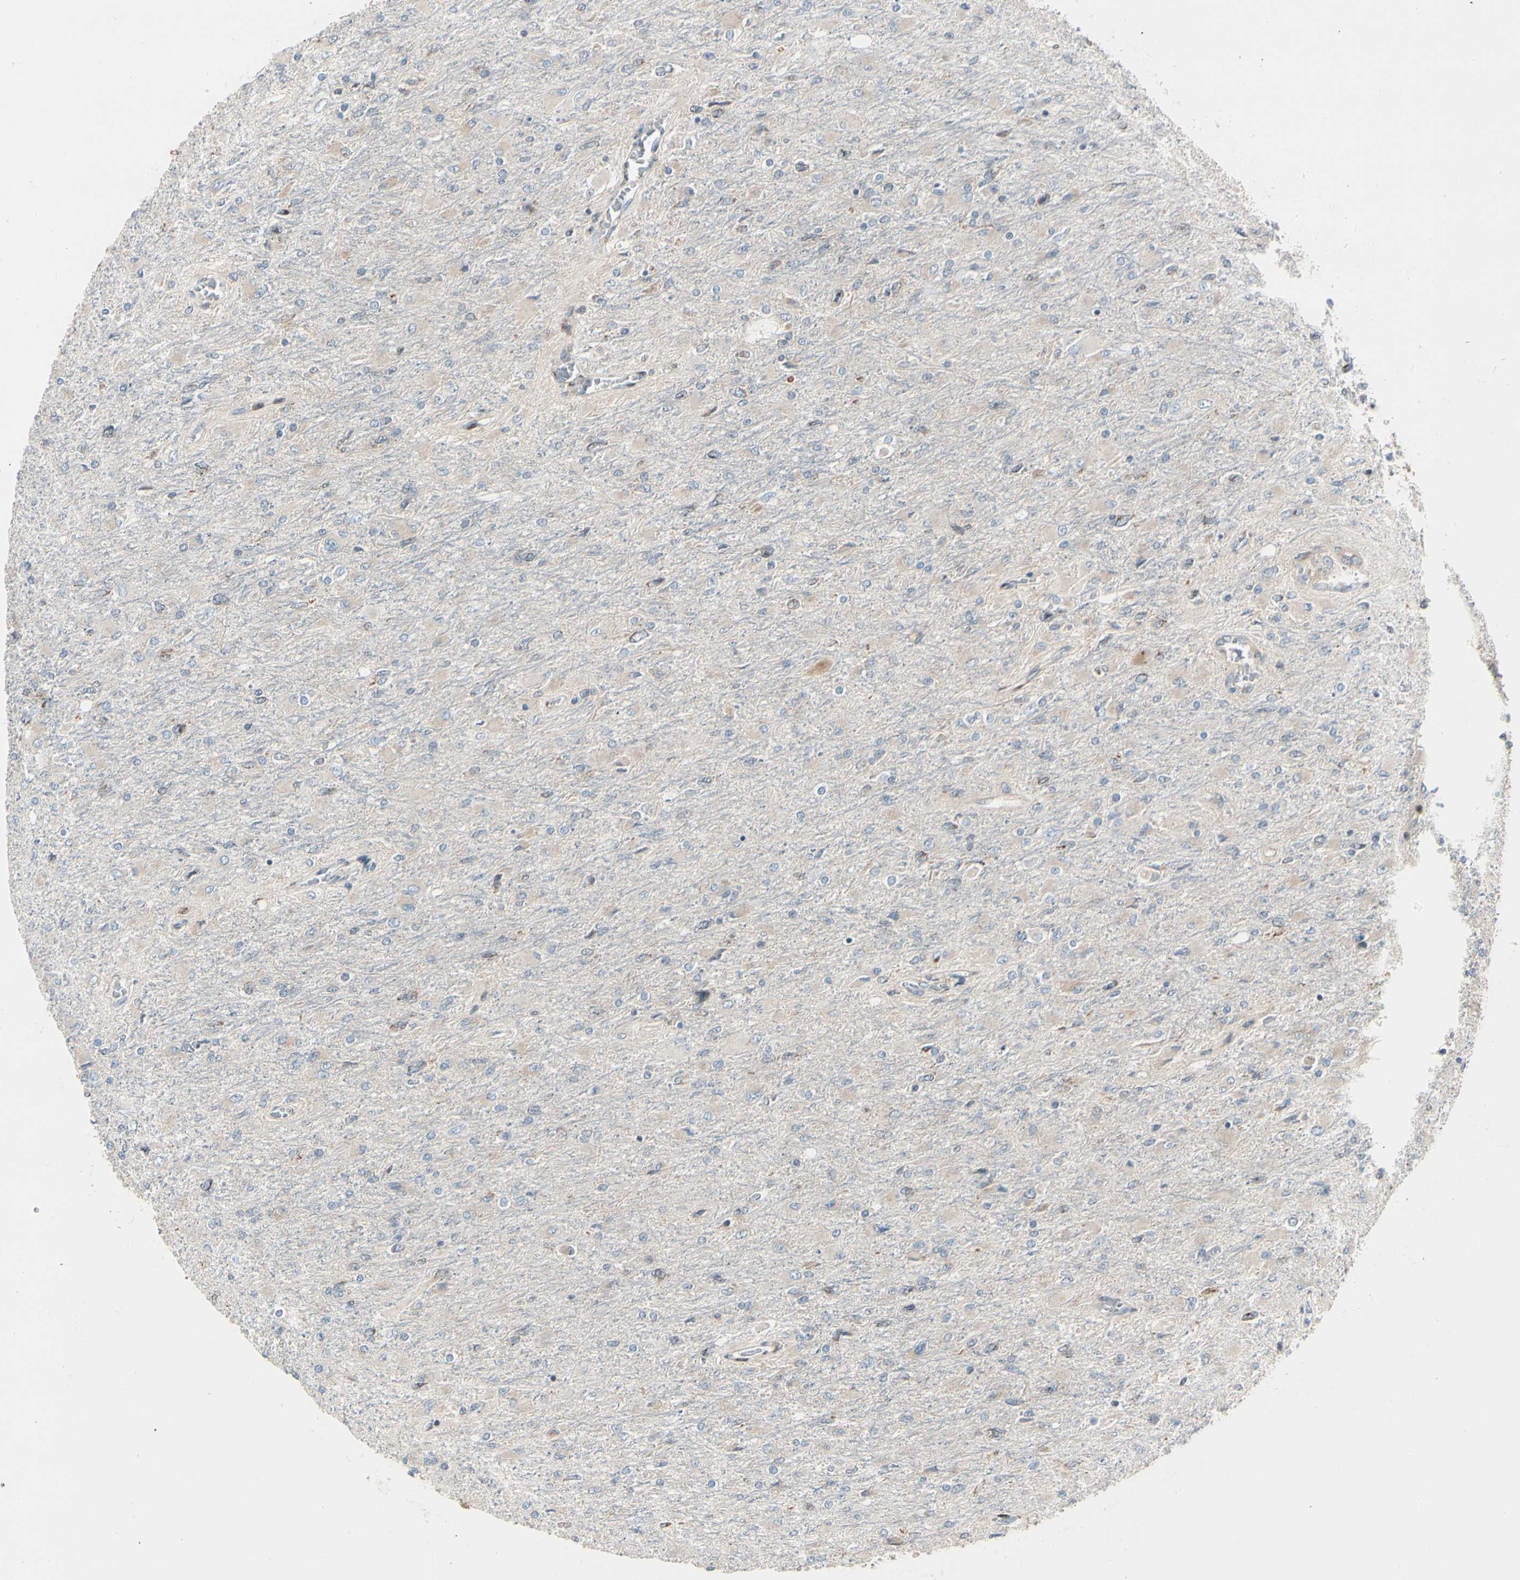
{"staining": {"intensity": "weak", "quantity": ">75%", "location": "cytoplasmic/membranous"}, "tissue": "glioma", "cell_type": "Tumor cells", "image_type": "cancer", "snomed": [{"axis": "morphology", "description": "Glioma, malignant, High grade"}, {"axis": "topography", "description": "Cerebral cortex"}], "caption": "IHC (DAB) staining of glioma reveals weak cytoplasmic/membranous protein expression in about >75% of tumor cells.", "gene": "MRPL9", "patient": {"sex": "female", "age": 36}}